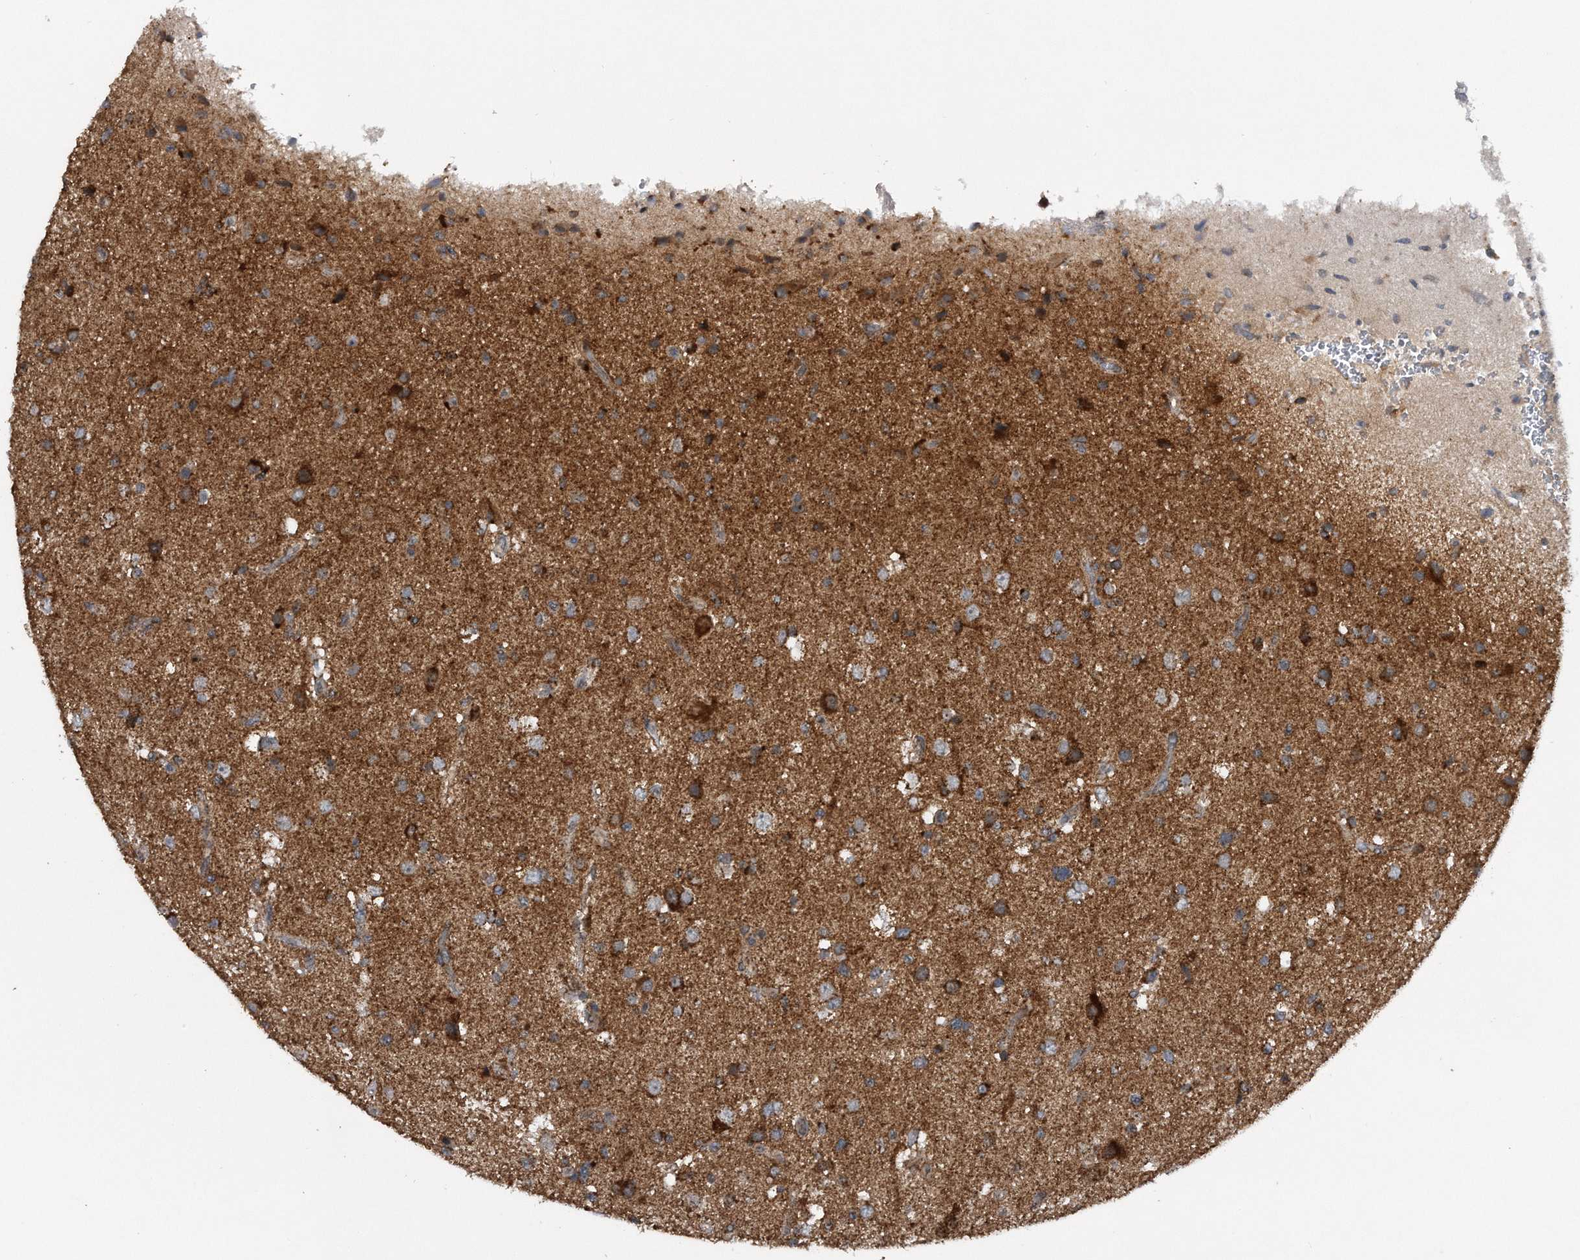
{"staining": {"intensity": "moderate", "quantity": ">75%", "location": "cytoplasmic/membranous"}, "tissue": "glioma", "cell_type": "Tumor cells", "image_type": "cancer", "snomed": [{"axis": "morphology", "description": "Glioma, malignant, High grade"}, {"axis": "topography", "description": "Brain"}], "caption": "Tumor cells show medium levels of moderate cytoplasmic/membranous expression in about >75% of cells in human malignant high-grade glioma. The staining was performed using DAB (3,3'-diaminobenzidine) to visualize the protein expression in brown, while the nuclei were stained in blue with hematoxylin (Magnification: 20x).", "gene": "ALPK2", "patient": {"sex": "male", "age": 33}}